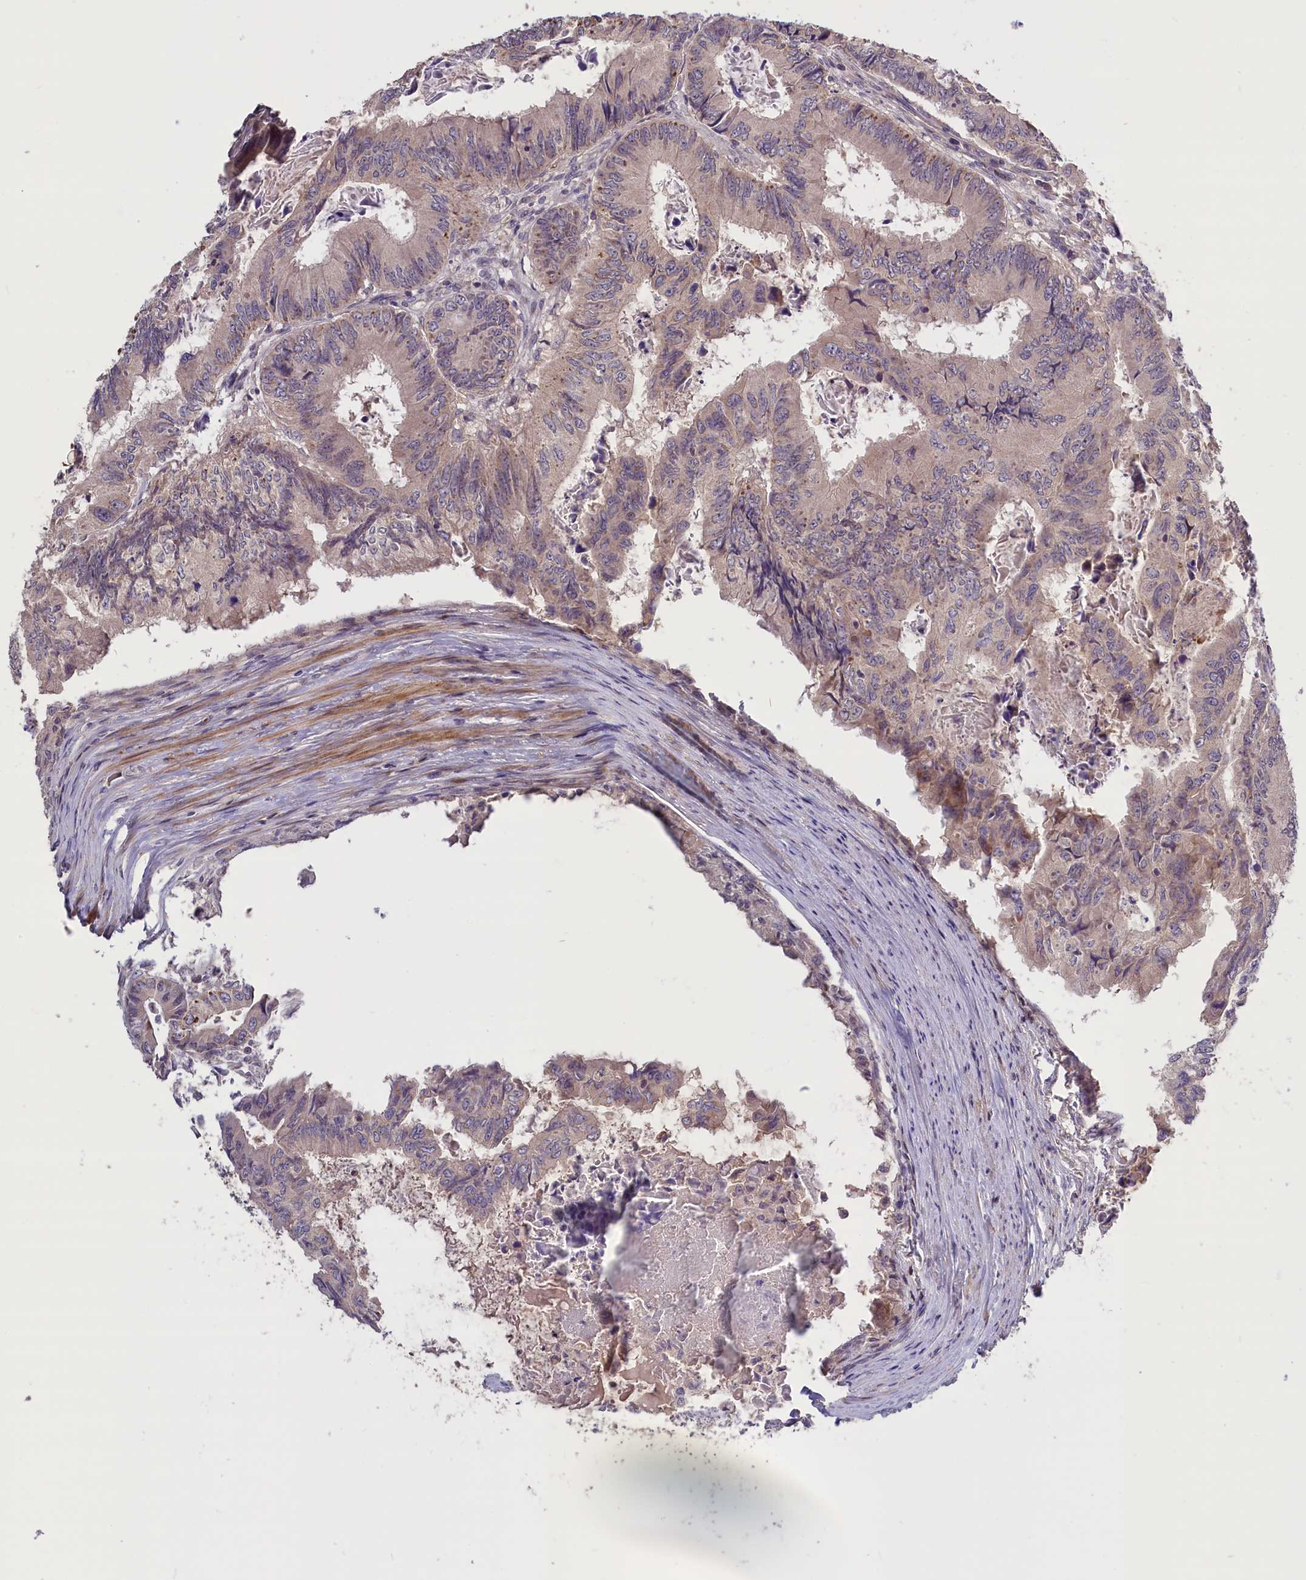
{"staining": {"intensity": "weak", "quantity": "<25%", "location": "cytoplasmic/membranous"}, "tissue": "colorectal cancer", "cell_type": "Tumor cells", "image_type": "cancer", "snomed": [{"axis": "morphology", "description": "Adenocarcinoma, NOS"}, {"axis": "topography", "description": "Colon"}], "caption": "An image of human adenocarcinoma (colorectal) is negative for staining in tumor cells. (DAB (3,3'-diaminobenzidine) immunohistochemistry (IHC) visualized using brightfield microscopy, high magnification).", "gene": "DNAJB9", "patient": {"sex": "male", "age": 85}}